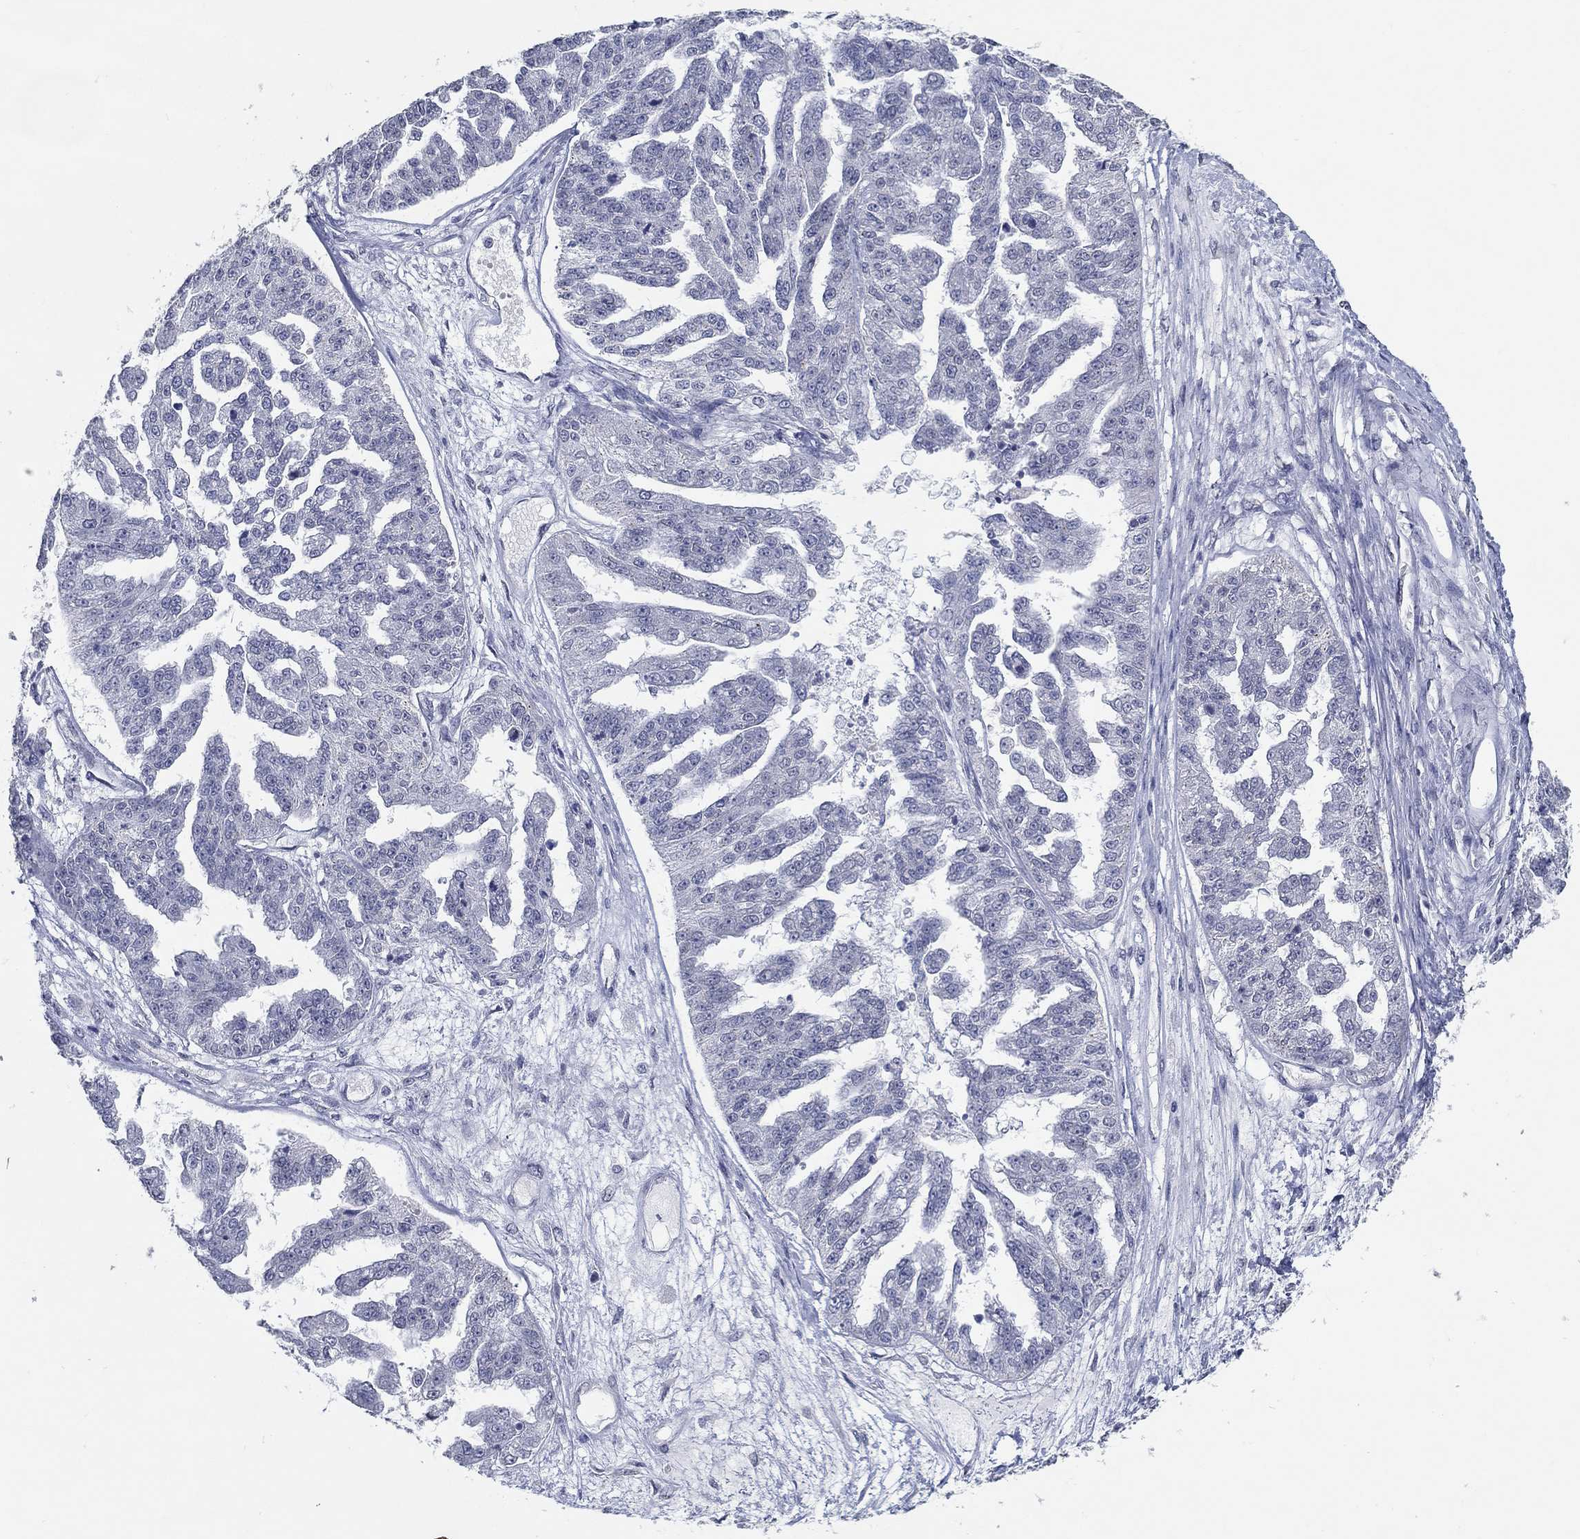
{"staining": {"intensity": "negative", "quantity": "none", "location": "none"}, "tissue": "ovarian cancer", "cell_type": "Tumor cells", "image_type": "cancer", "snomed": [{"axis": "morphology", "description": "Cystadenocarcinoma, serous, NOS"}, {"axis": "topography", "description": "Ovary"}], "caption": "Micrograph shows no protein positivity in tumor cells of serous cystadenocarcinoma (ovarian) tissue.", "gene": "NUP155", "patient": {"sex": "female", "age": 58}}